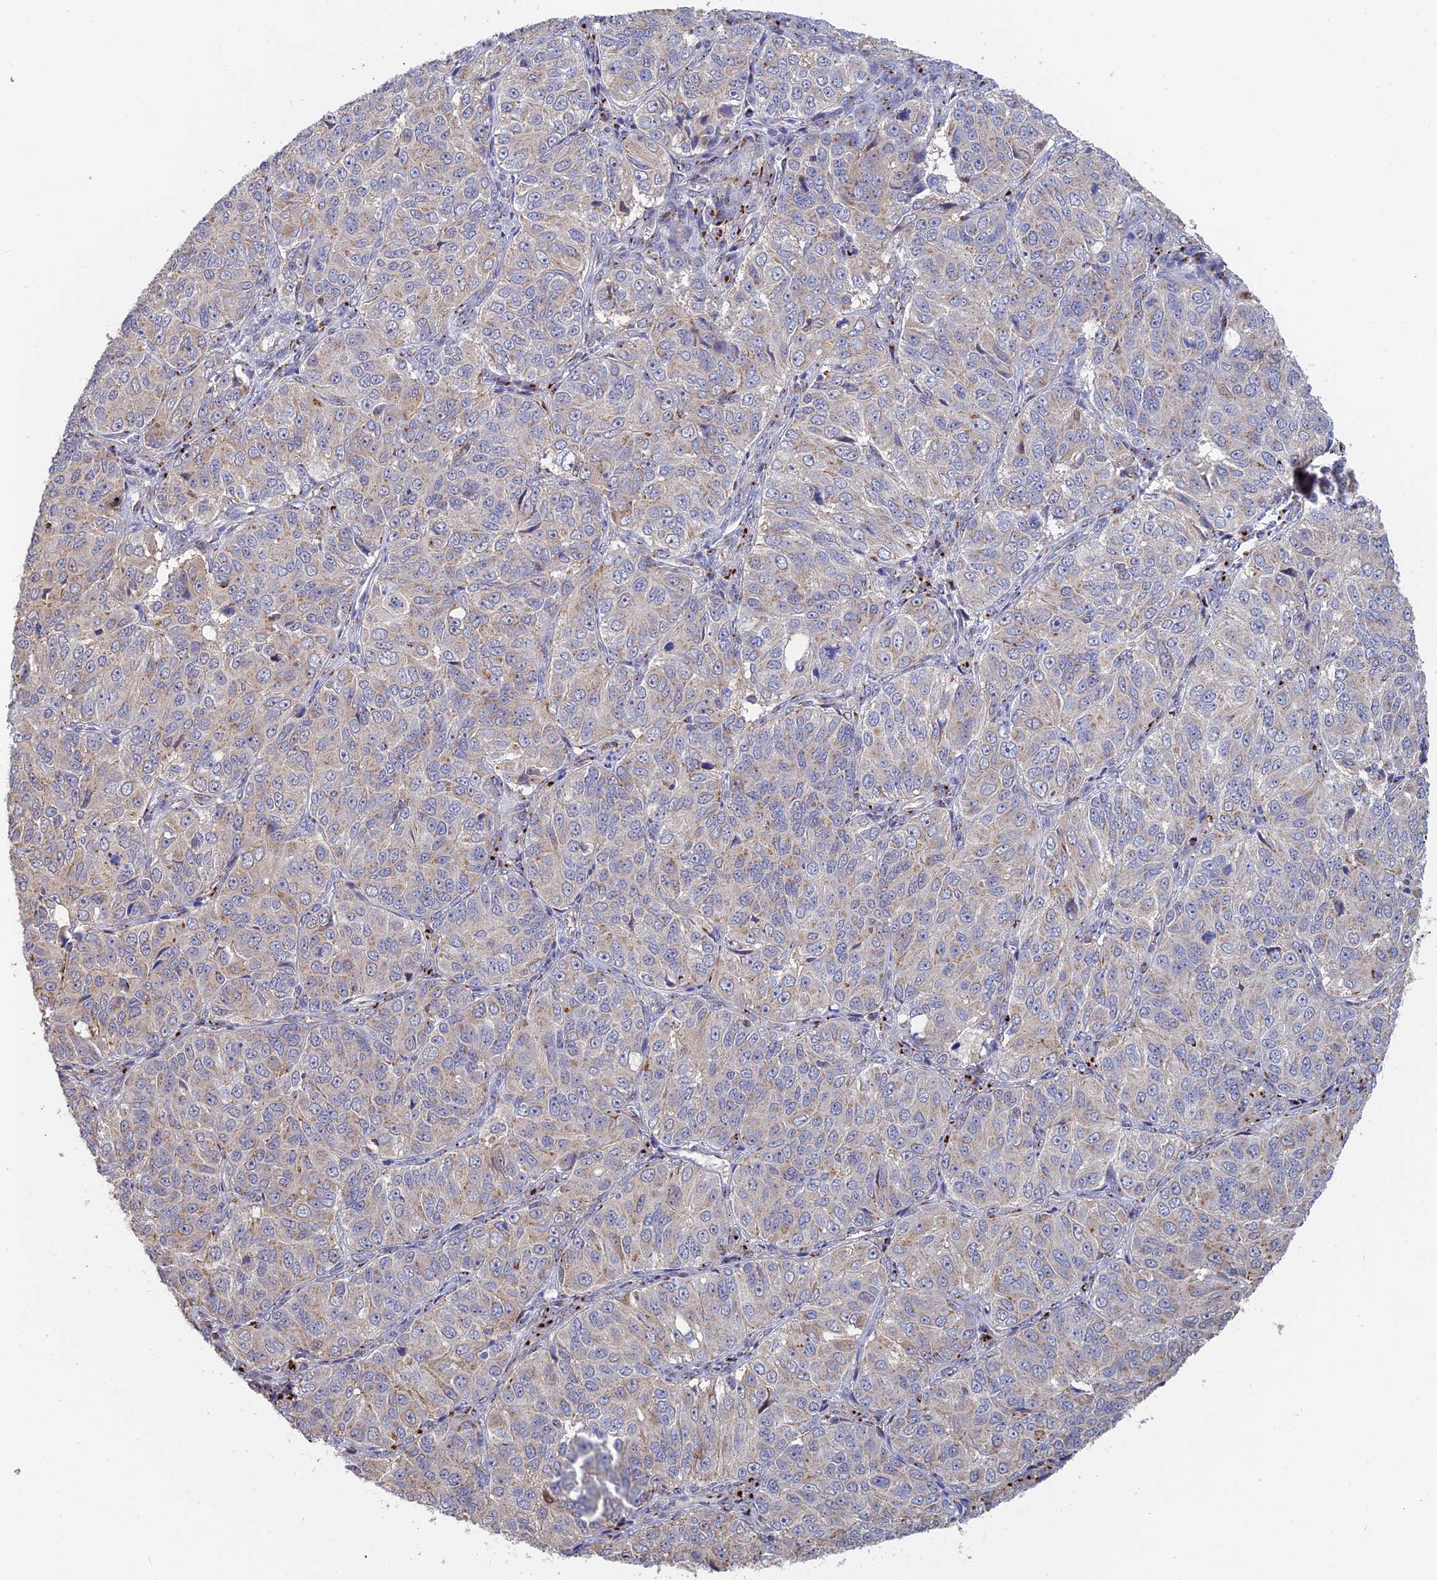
{"staining": {"intensity": "weak", "quantity": "<25%", "location": "cytoplasmic/membranous"}, "tissue": "ovarian cancer", "cell_type": "Tumor cells", "image_type": "cancer", "snomed": [{"axis": "morphology", "description": "Carcinoma, endometroid"}, {"axis": "topography", "description": "Ovary"}], "caption": "Tumor cells show no significant staining in ovarian cancer (endometroid carcinoma). Nuclei are stained in blue.", "gene": "HS2ST1", "patient": {"sex": "female", "age": 51}}